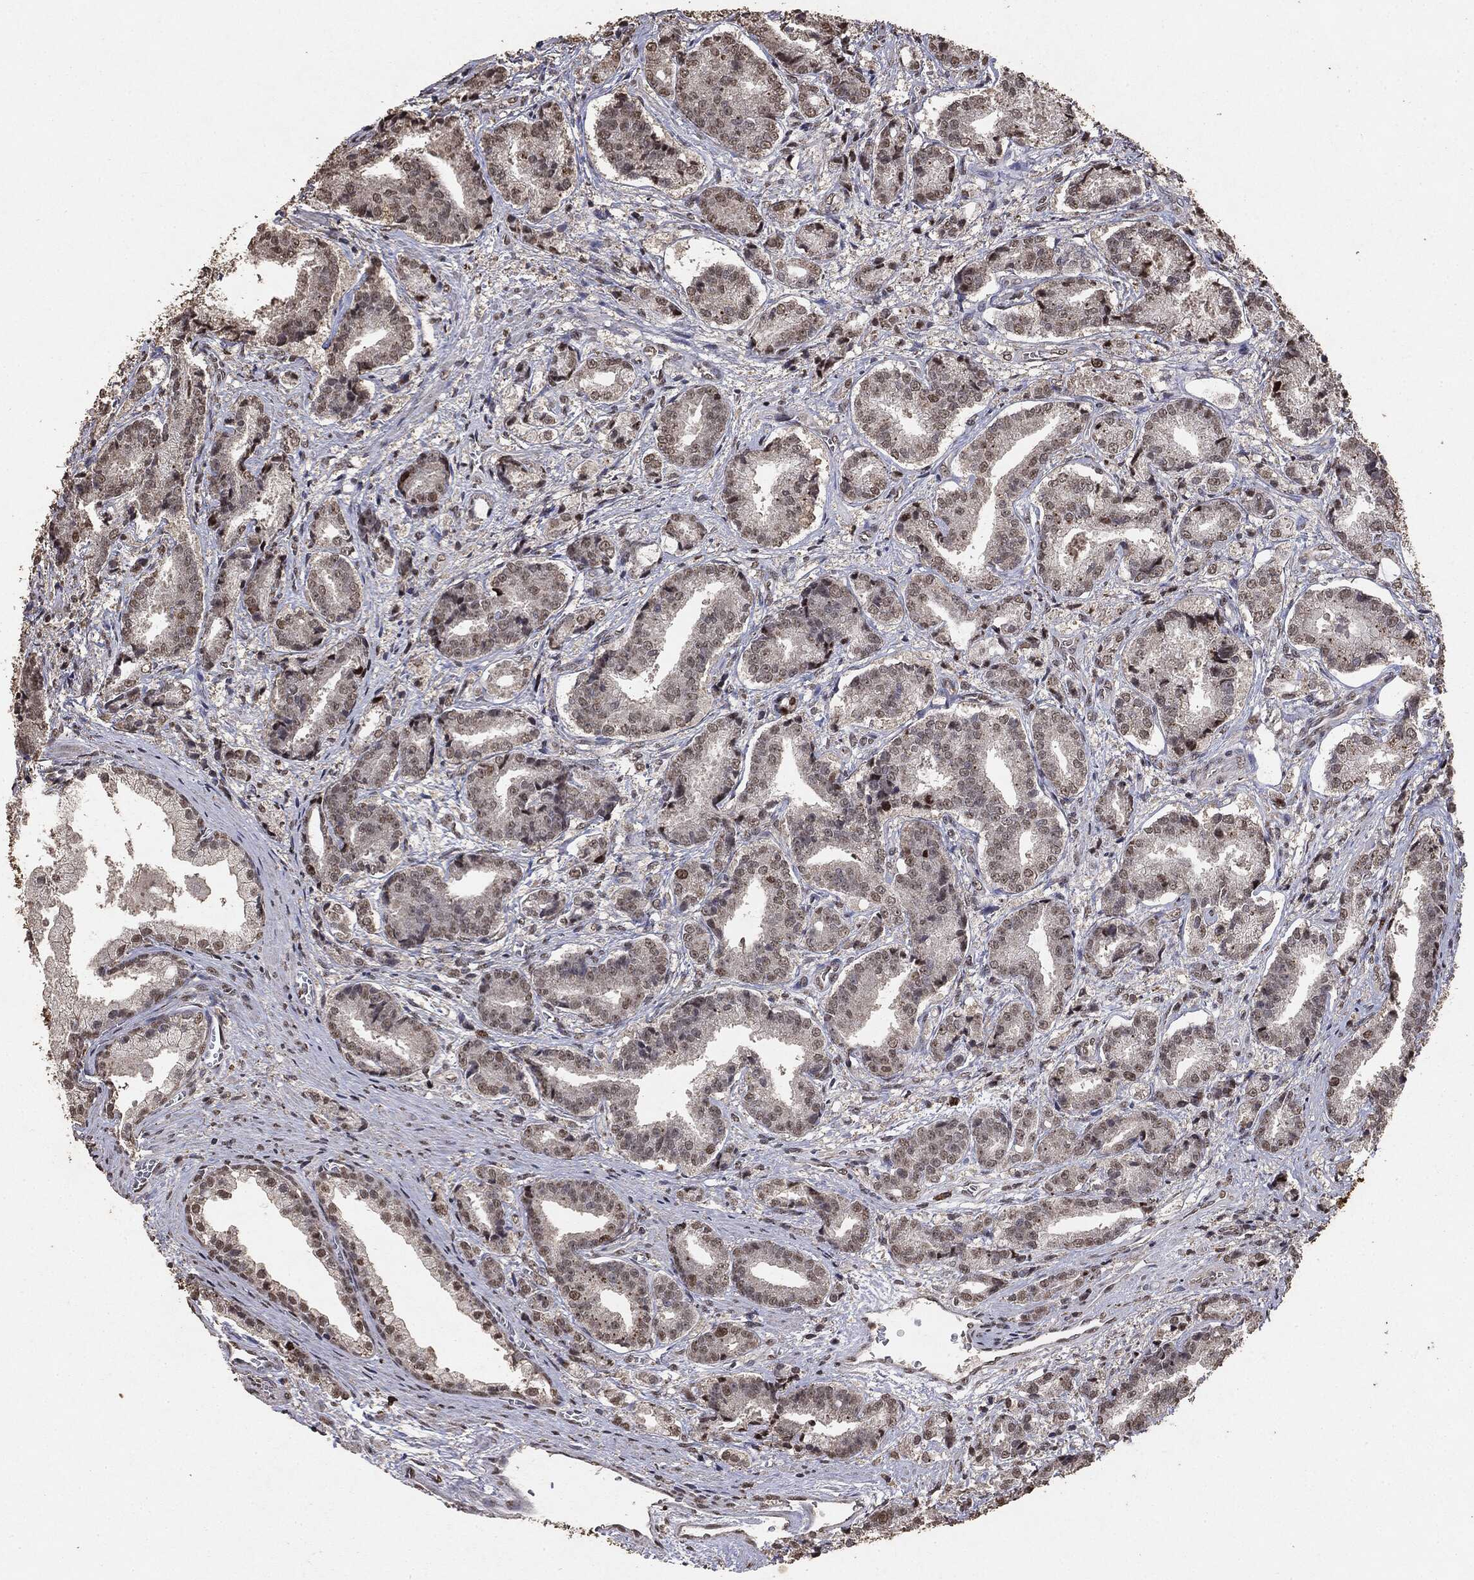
{"staining": {"intensity": "weak", "quantity": "<25%", "location": "nuclear"}, "tissue": "prostate cancer", "cell_type": "Tumor cells", "image_type": "cancer", "snomed": [{"axis": "morphology", "description": "Adenocarcinoma, High grade"}, {"axis": "topography", "description": "Prostate and seminal vesicle, NOS"}], "caption": "Immunohistochemistry histopathology image of prostate cancer (adenocarcinoma (high-grade)) stained for a protein (brown), which demonstrates no staining in tumor cells.", "gene": "RAD18", "patient": {"sex": "male", "age": 61}}